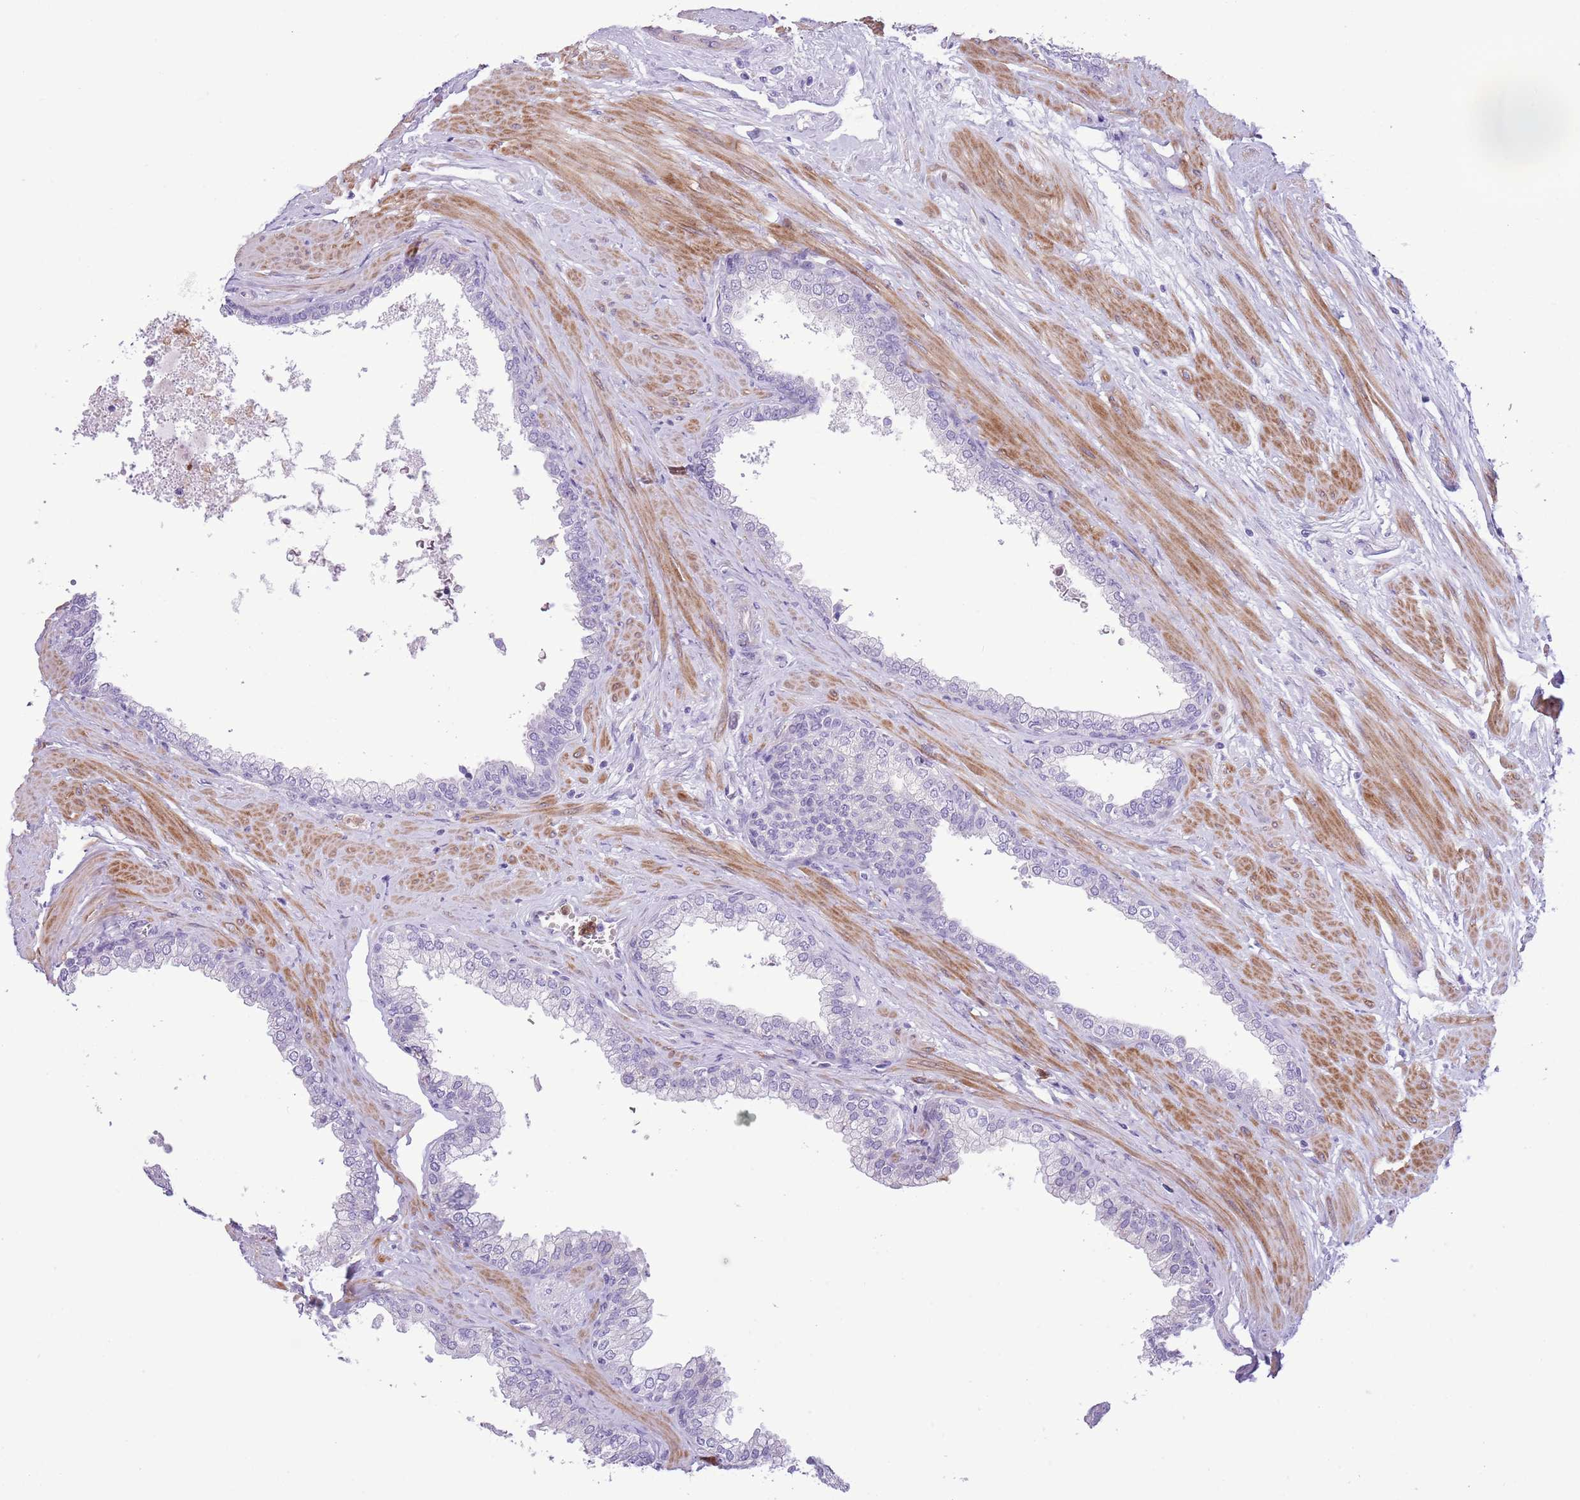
{"staining": {"intensity": "negative", "quantity": "none", "location": "none"}, "tissue": "prostate", "cell_type": "Glandular cells", "image_type": "normal", "snomed": [{"axis": "morphology", "description": "Normal tissue, NOS"}, {"axis": "morphology", "description": "Urothelial carcinoma, Low grade"}, {"axis": "topography", "description": "Urinary bladder"}, {"axis": "topography", "description": "Prostate"}], "caption": "The photomicrograph demonstrates no significant expression in glandular cells of prostate.", "gene": "OR6M1", "patient": {"sex": "male", "age": 60}}